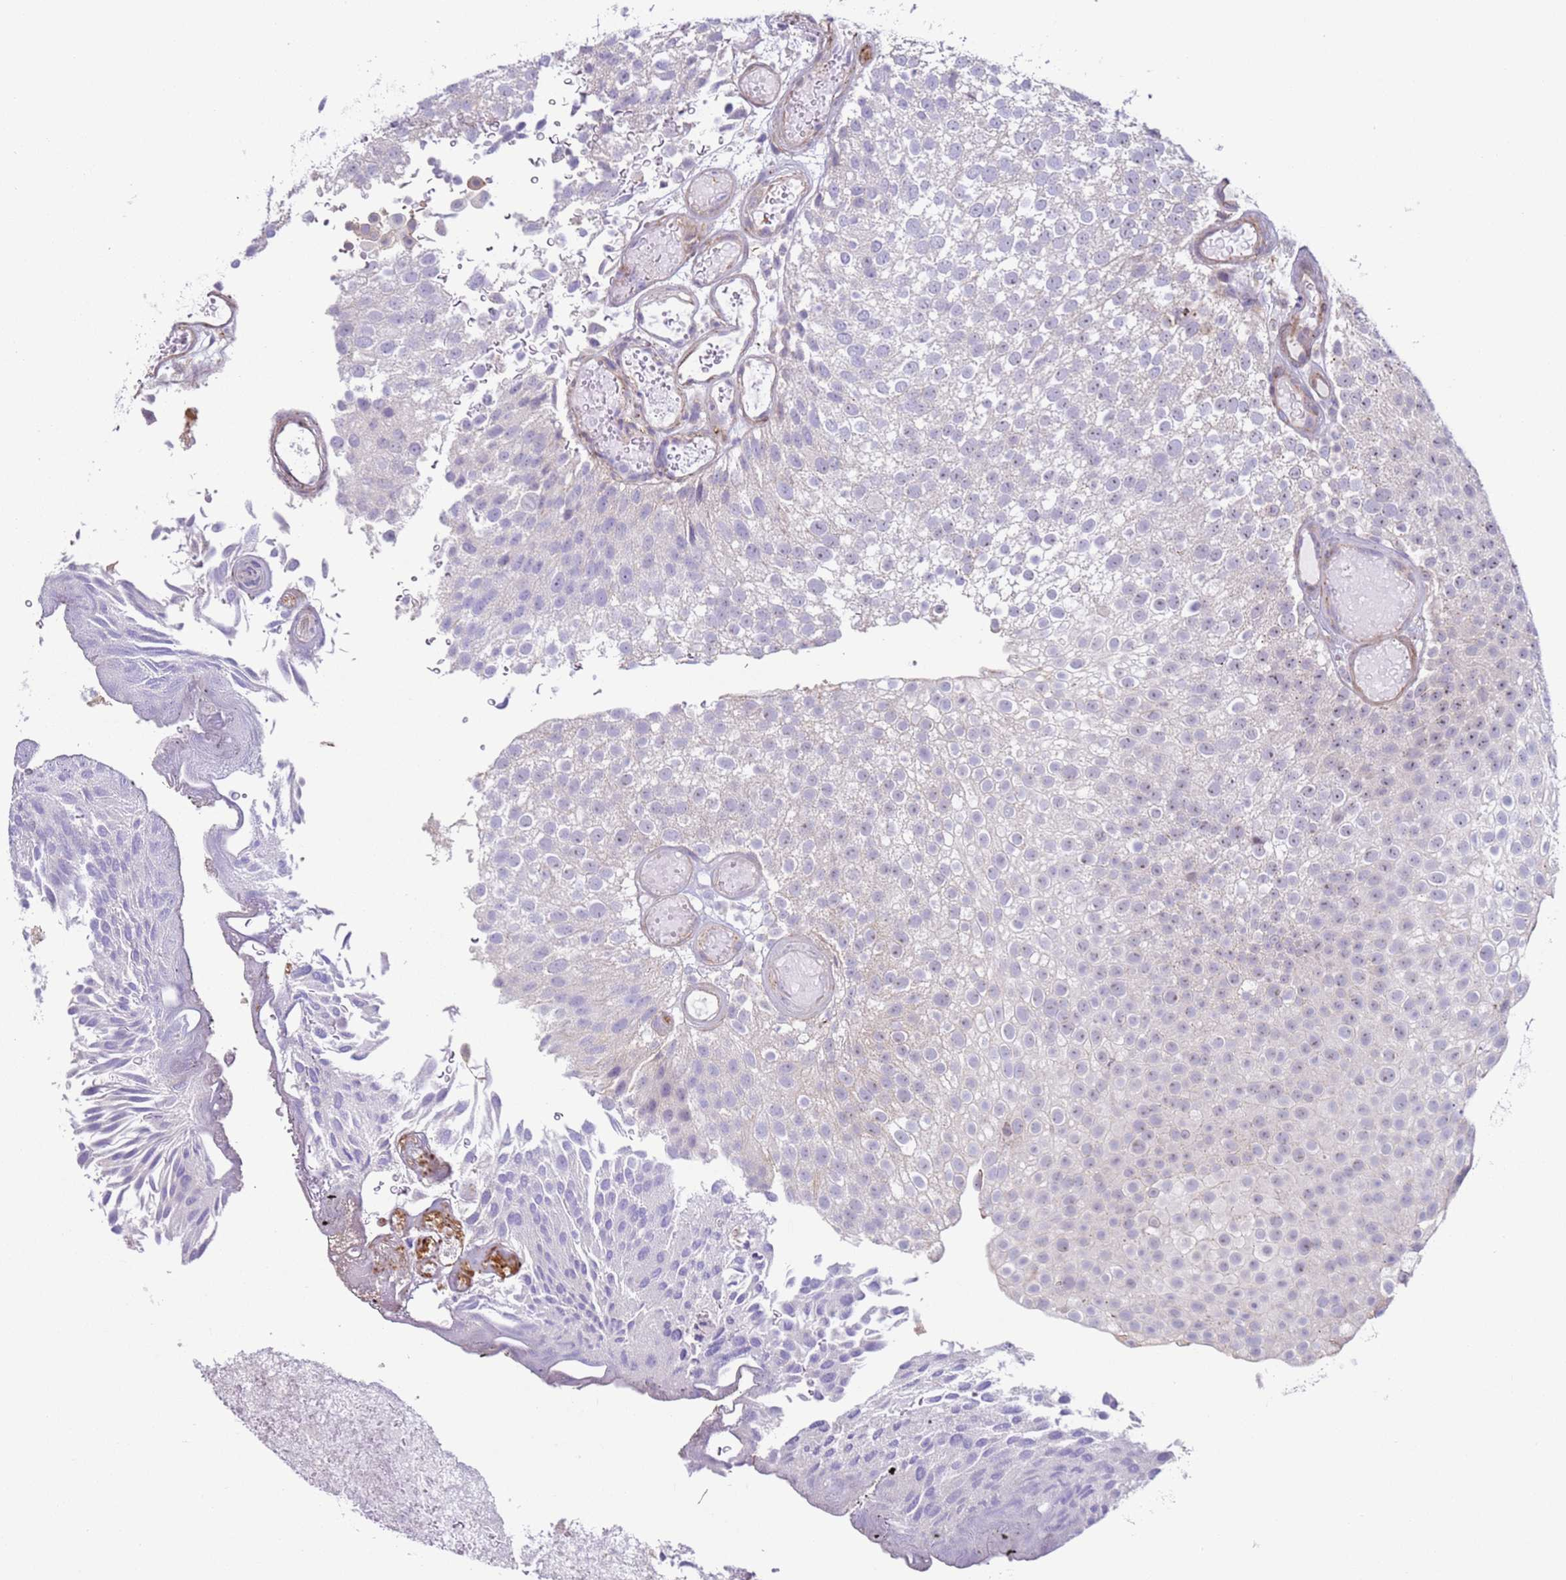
{"staining": {"intensity": "negative", "quantity": "none", "location": "none"}, "tissue": "urothelial cancer", "cell_type": "Tumor cells", "image_type": "cancer", "snomed": [{"axis": "morphology", "description": "Urothelial carcinoma, Low grade"}, {"axis": "topography", "description": "Urinary bladder"}], "caption": "There is no significant staining in tumor cells of urothelial carcinoma (low-grade). (Stains: DAB (3,3'-diaminobenzidine) IHC with hematoxylin counter stain, Microscopy: brightfield microscopy at high magnification).", "gene": "HEATR1", "patient": {"sex": "male", "age": 78}}